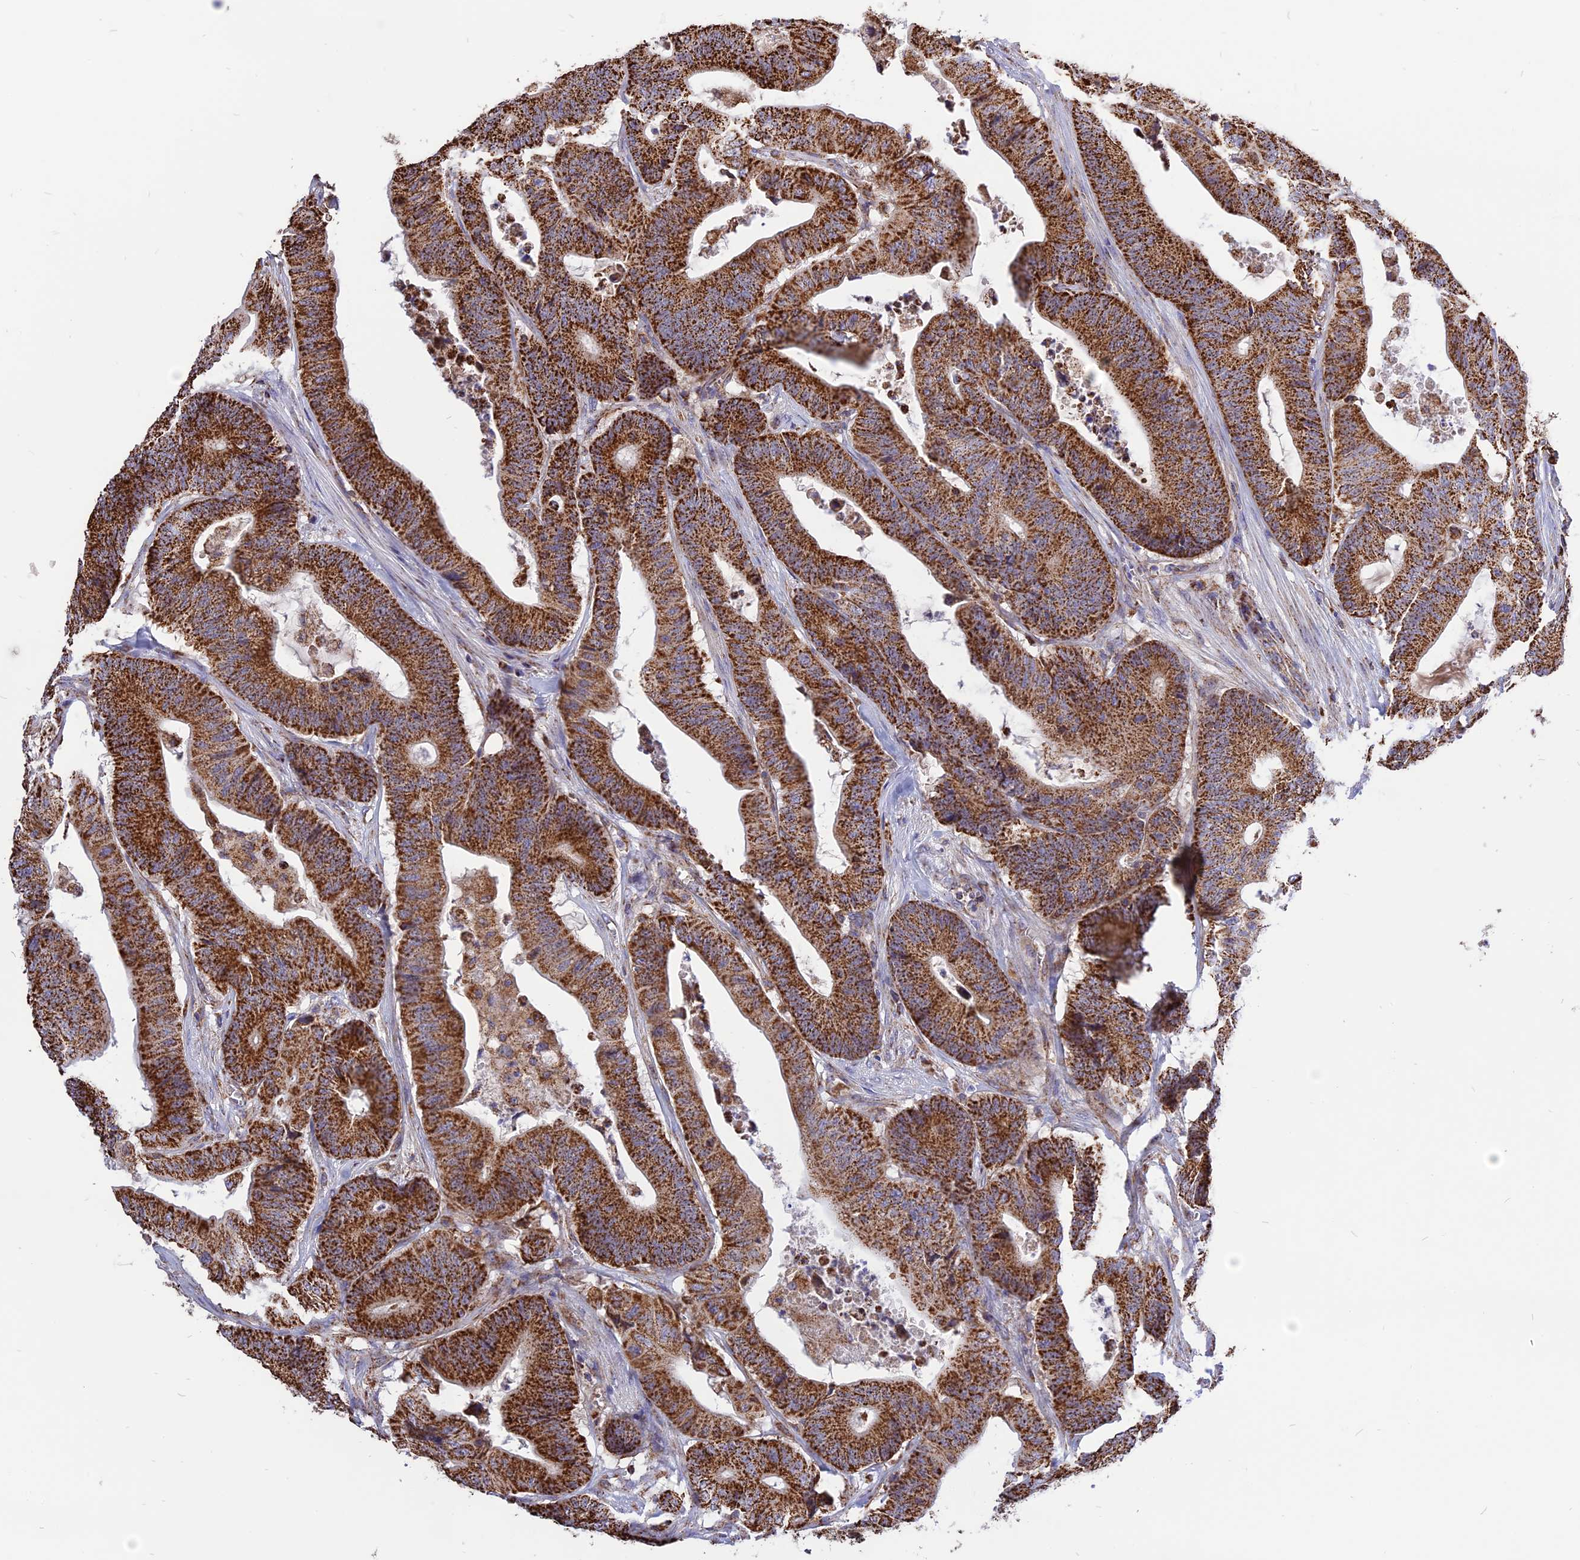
{"staining": {"intensity": "strong", "quantity": ">75%", "location": "cytoplasmic/membranous"}, "tissue": "colorectal cancer", "cell_type": "Tumor cells", "image_type": "cancer", "snomed": [{"axis": "morphology", "description": "Adenocarcinoma, NOS"}, {"axis": "topography", "description": "Colon"}], "caption": "Immunohistochemistry histopathology image of neoplastic tissue: human adenocarcinoma (colorectal) stained using IHC demonstrates high levels of strong protein expression localized specifically in the cytoplasmic/membranous of tumor cells, appearing as a cytoplasmic/membranous brown color.", "gene": "TTC4", "patient": {"sex": "female", "age": 84}}